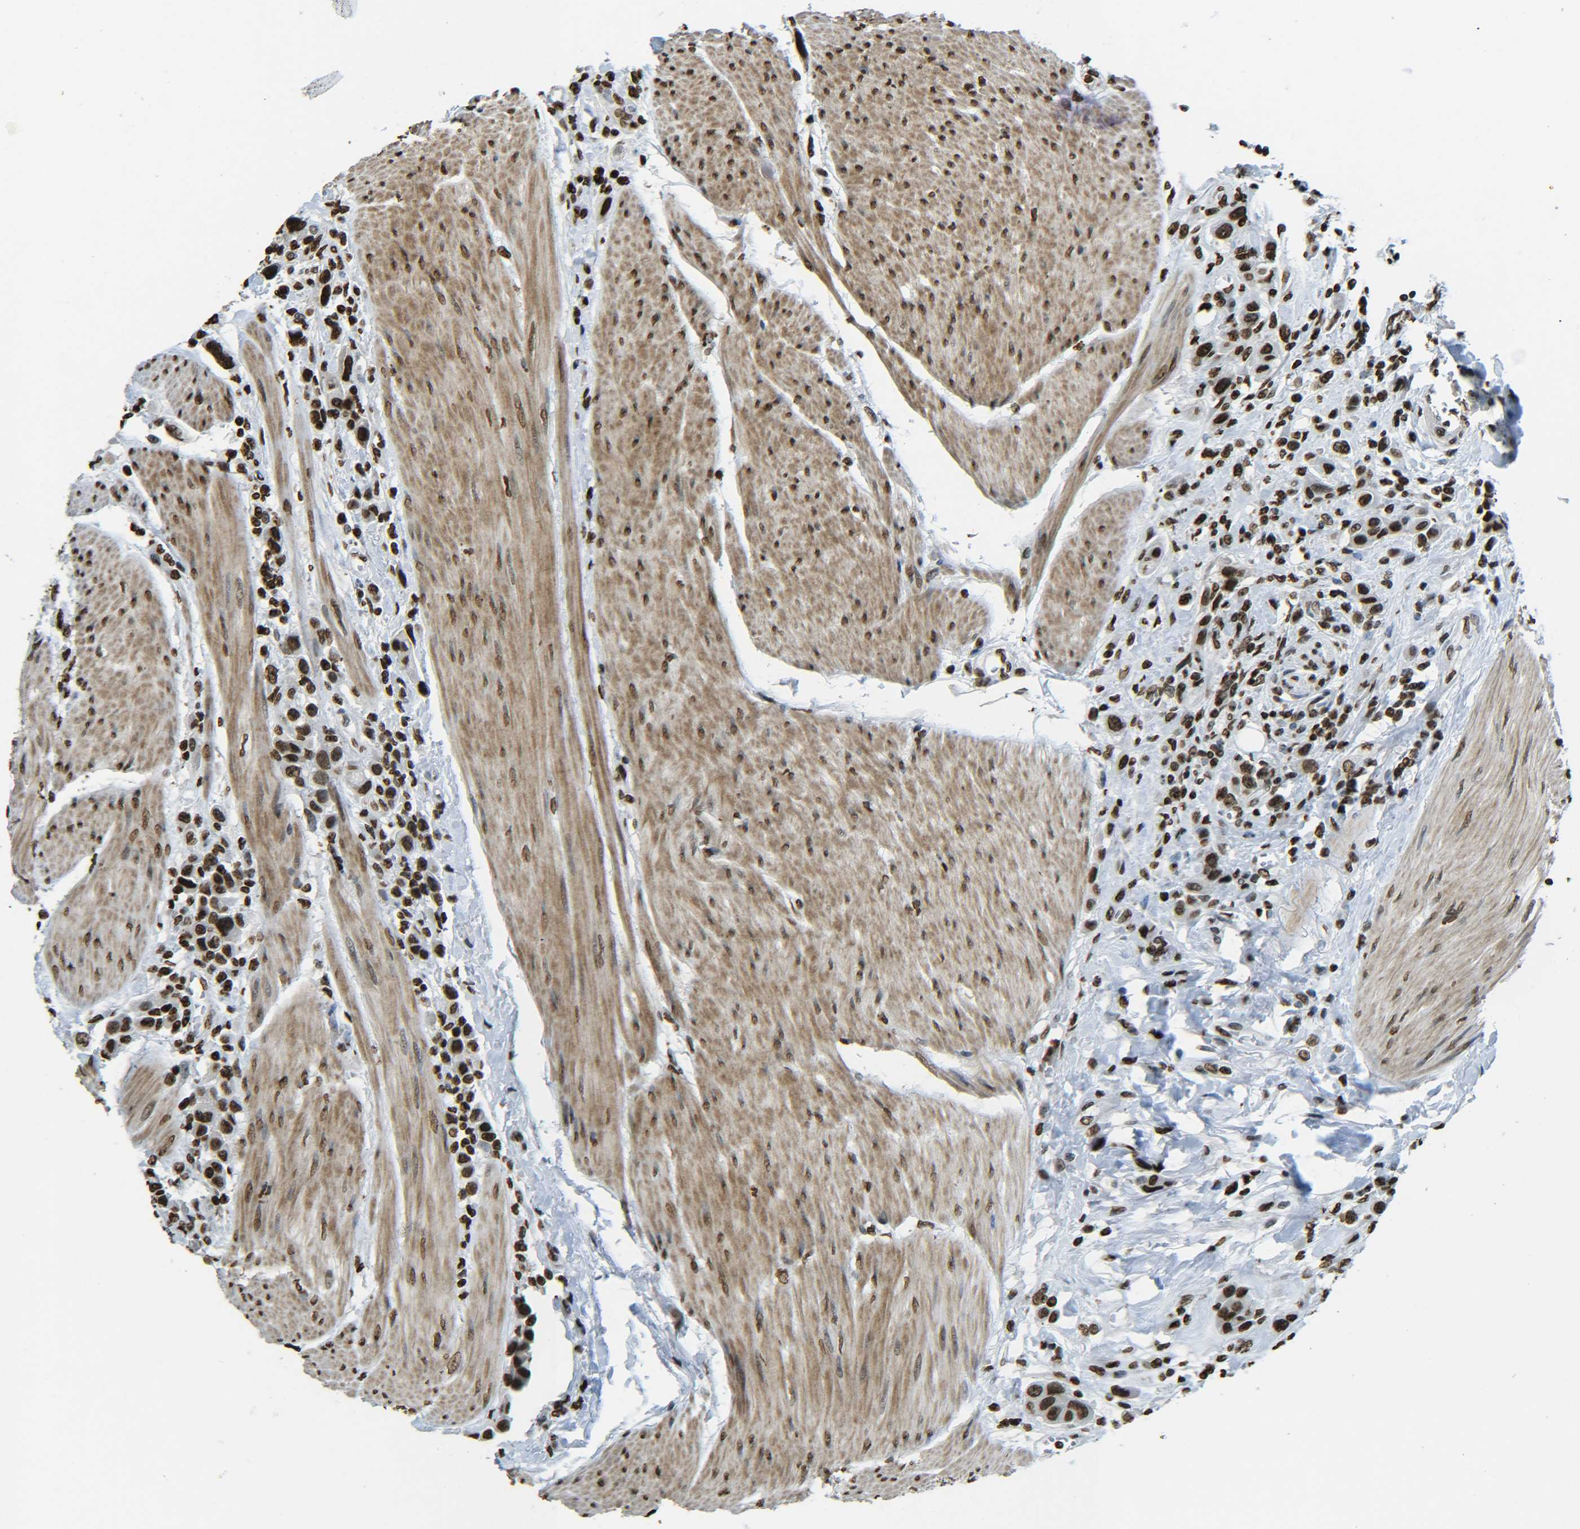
{"staining": {"intensity": "strong", "quantity": ">75%", "location": "nuclear"}, "tissue": "urothelial cancer", "cell_type": "Tumor cells", "image_type": "cancer", "snomed": [{"axis": "morphology", "description": "Urothelial carcinoma, High grade"}, {"axis": "topography", "description": "Urinary bladder"}], "caption": "This photomicrograph reveals immunohistochemistry (IHC) staining of human urothelial cancer, with high strong nuclear expression in approximately >75% of tumor cells.", "gene": "H4C16", "patient": {"sex": "male", "age": 50}}